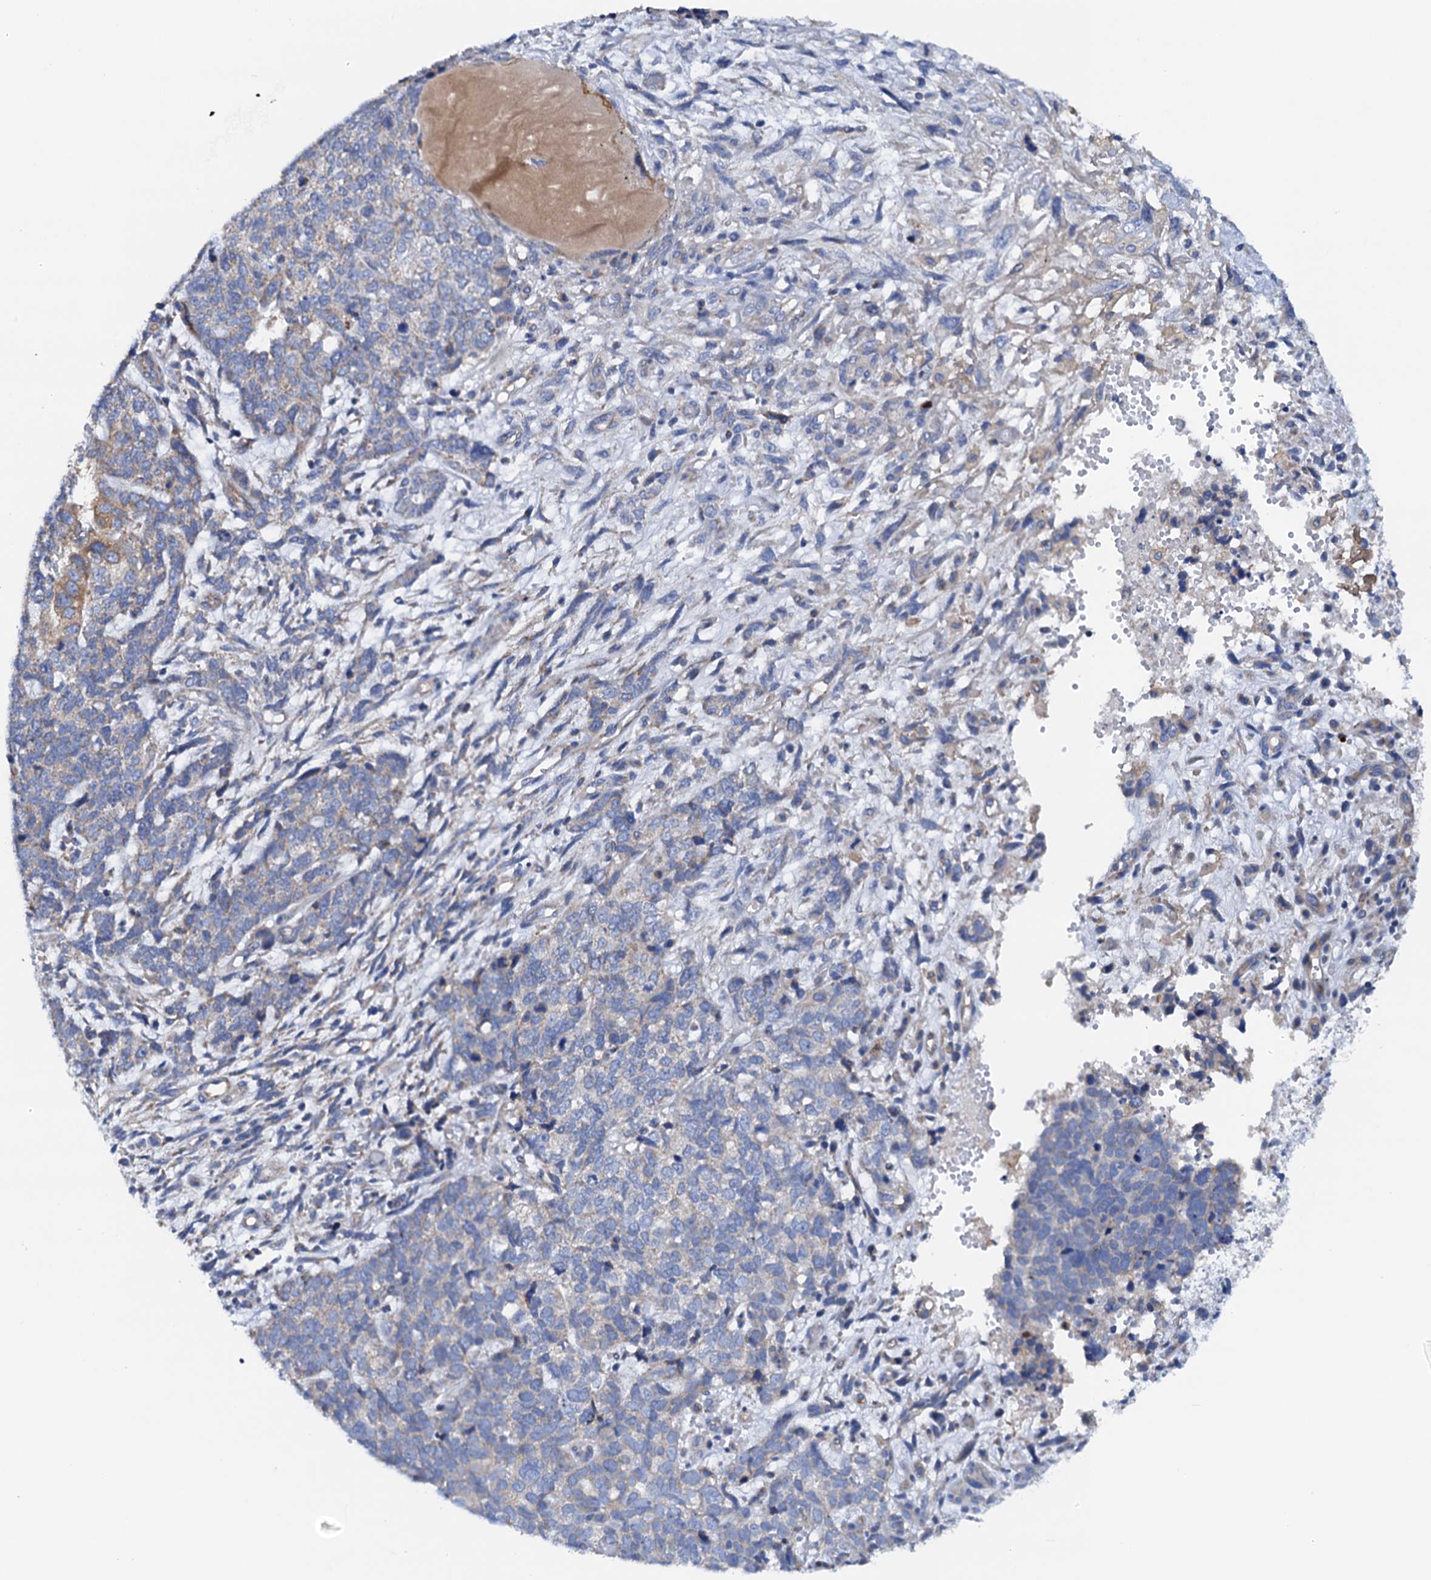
{"staining": {"intensity": "negative", "quantity": "none", "location": "none"}, "tissue": "cervical cancer", "cell_type": "Tumor cells", "image_type": "cancer", "snomed": [{"axis": "morphology", "description": "Squamous cell carcinoma, NOS"}, {"axis": "topography", "description": "Cervix"}], "caption": "Cervical squamous cell carcinoma was stained to show a protein in brown. There is no significant positivity in tumor cells.", "gene": "RASSF9", "patient": {"sex": "female", "age": 63}}